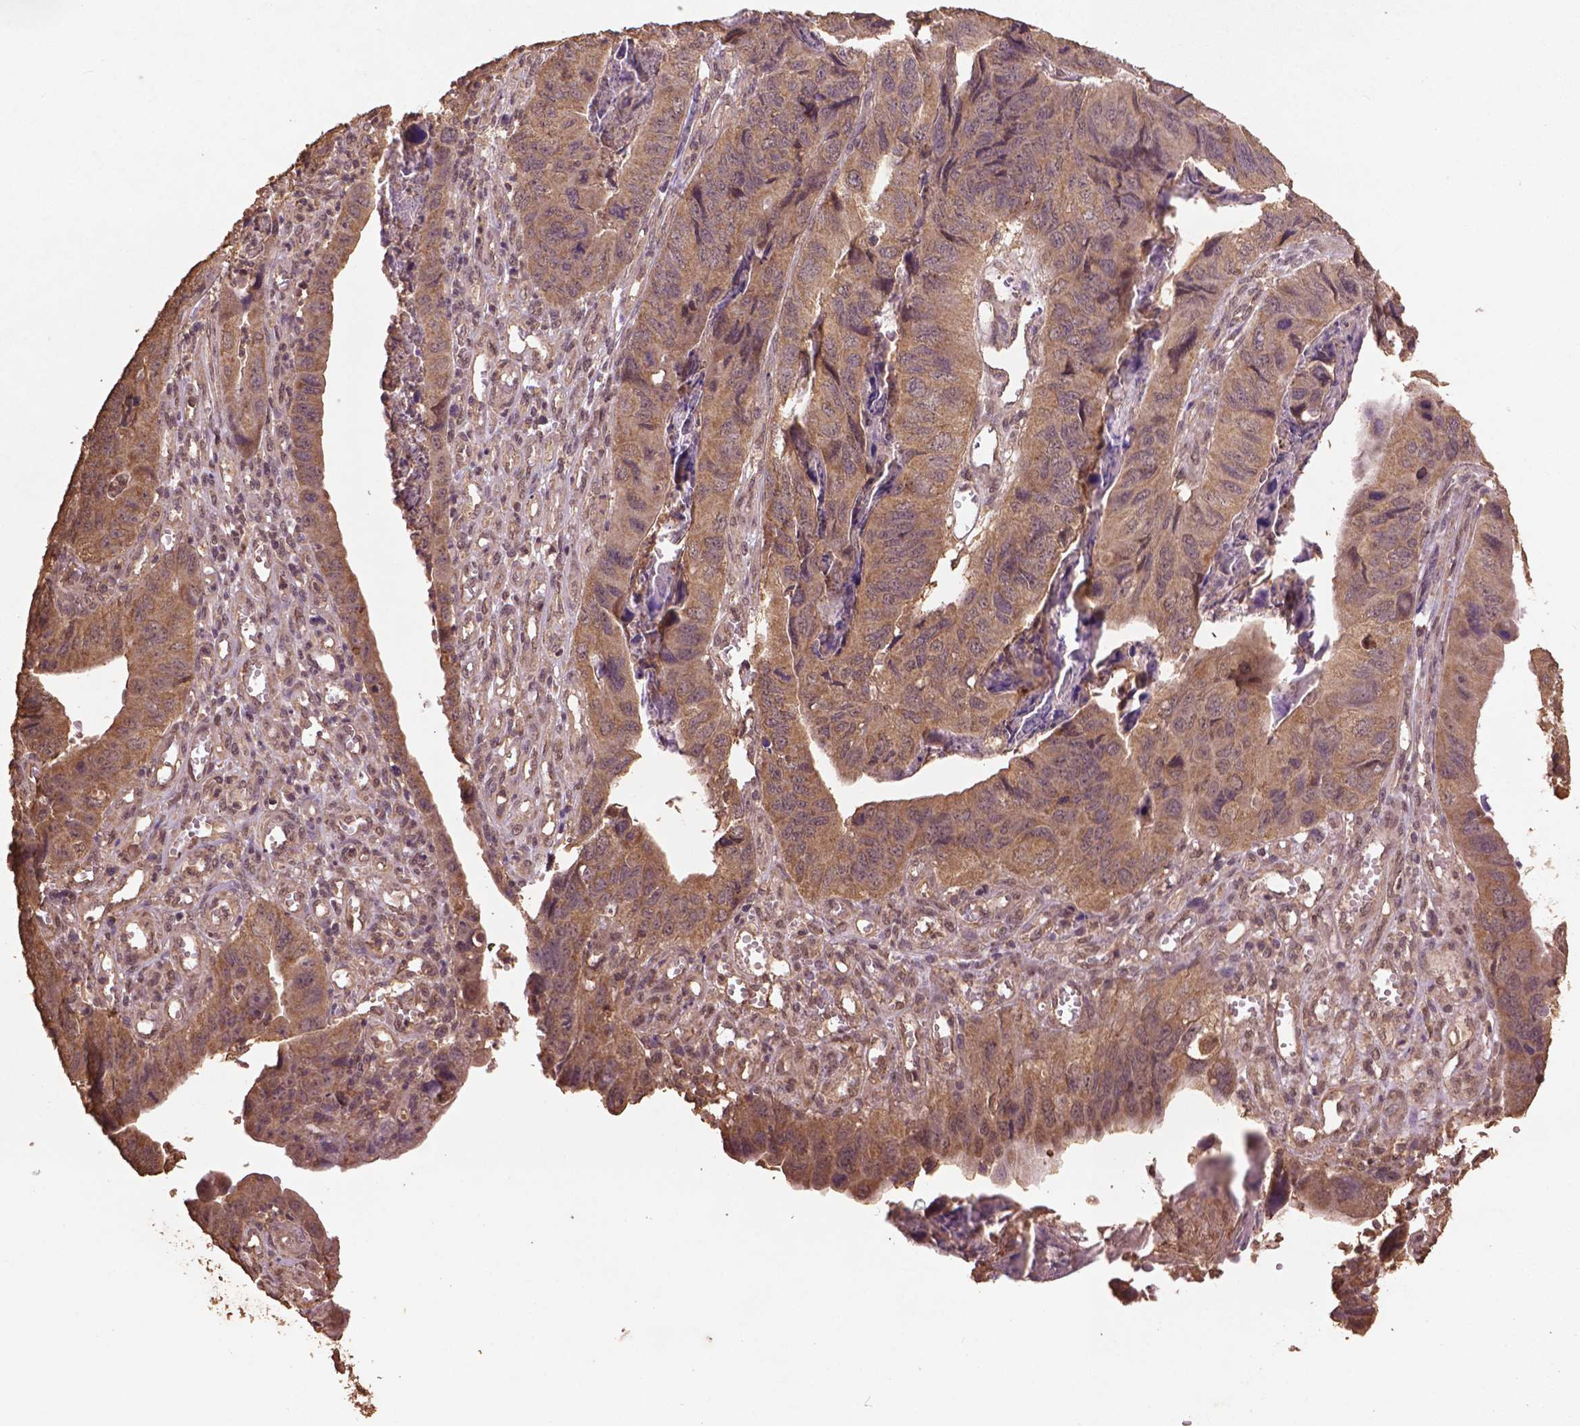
{"staining": {"intensity": "weak", "quantity": ">75%", "location": "cytoplasmic/membranous"}, "tissue": "stomach cancer", "cell_type": "Tumor cells", "image_type": "cancer", "snomed": [{"axis": "morphology", "description": "Adenocarcinoma, NOS"}, {"axis": "topography", "description": "Stomach, lower"}], "caption": "Tumor cells demonstrate weak cytoplasmic/membranous staining in approximately >75% of cells in stomach adenocarcinoma. (DAB = brown stain, brightfield microscopy at high magnification).", "gene": "BABAM1", "patient": {"sex": "male", "age": 77}}